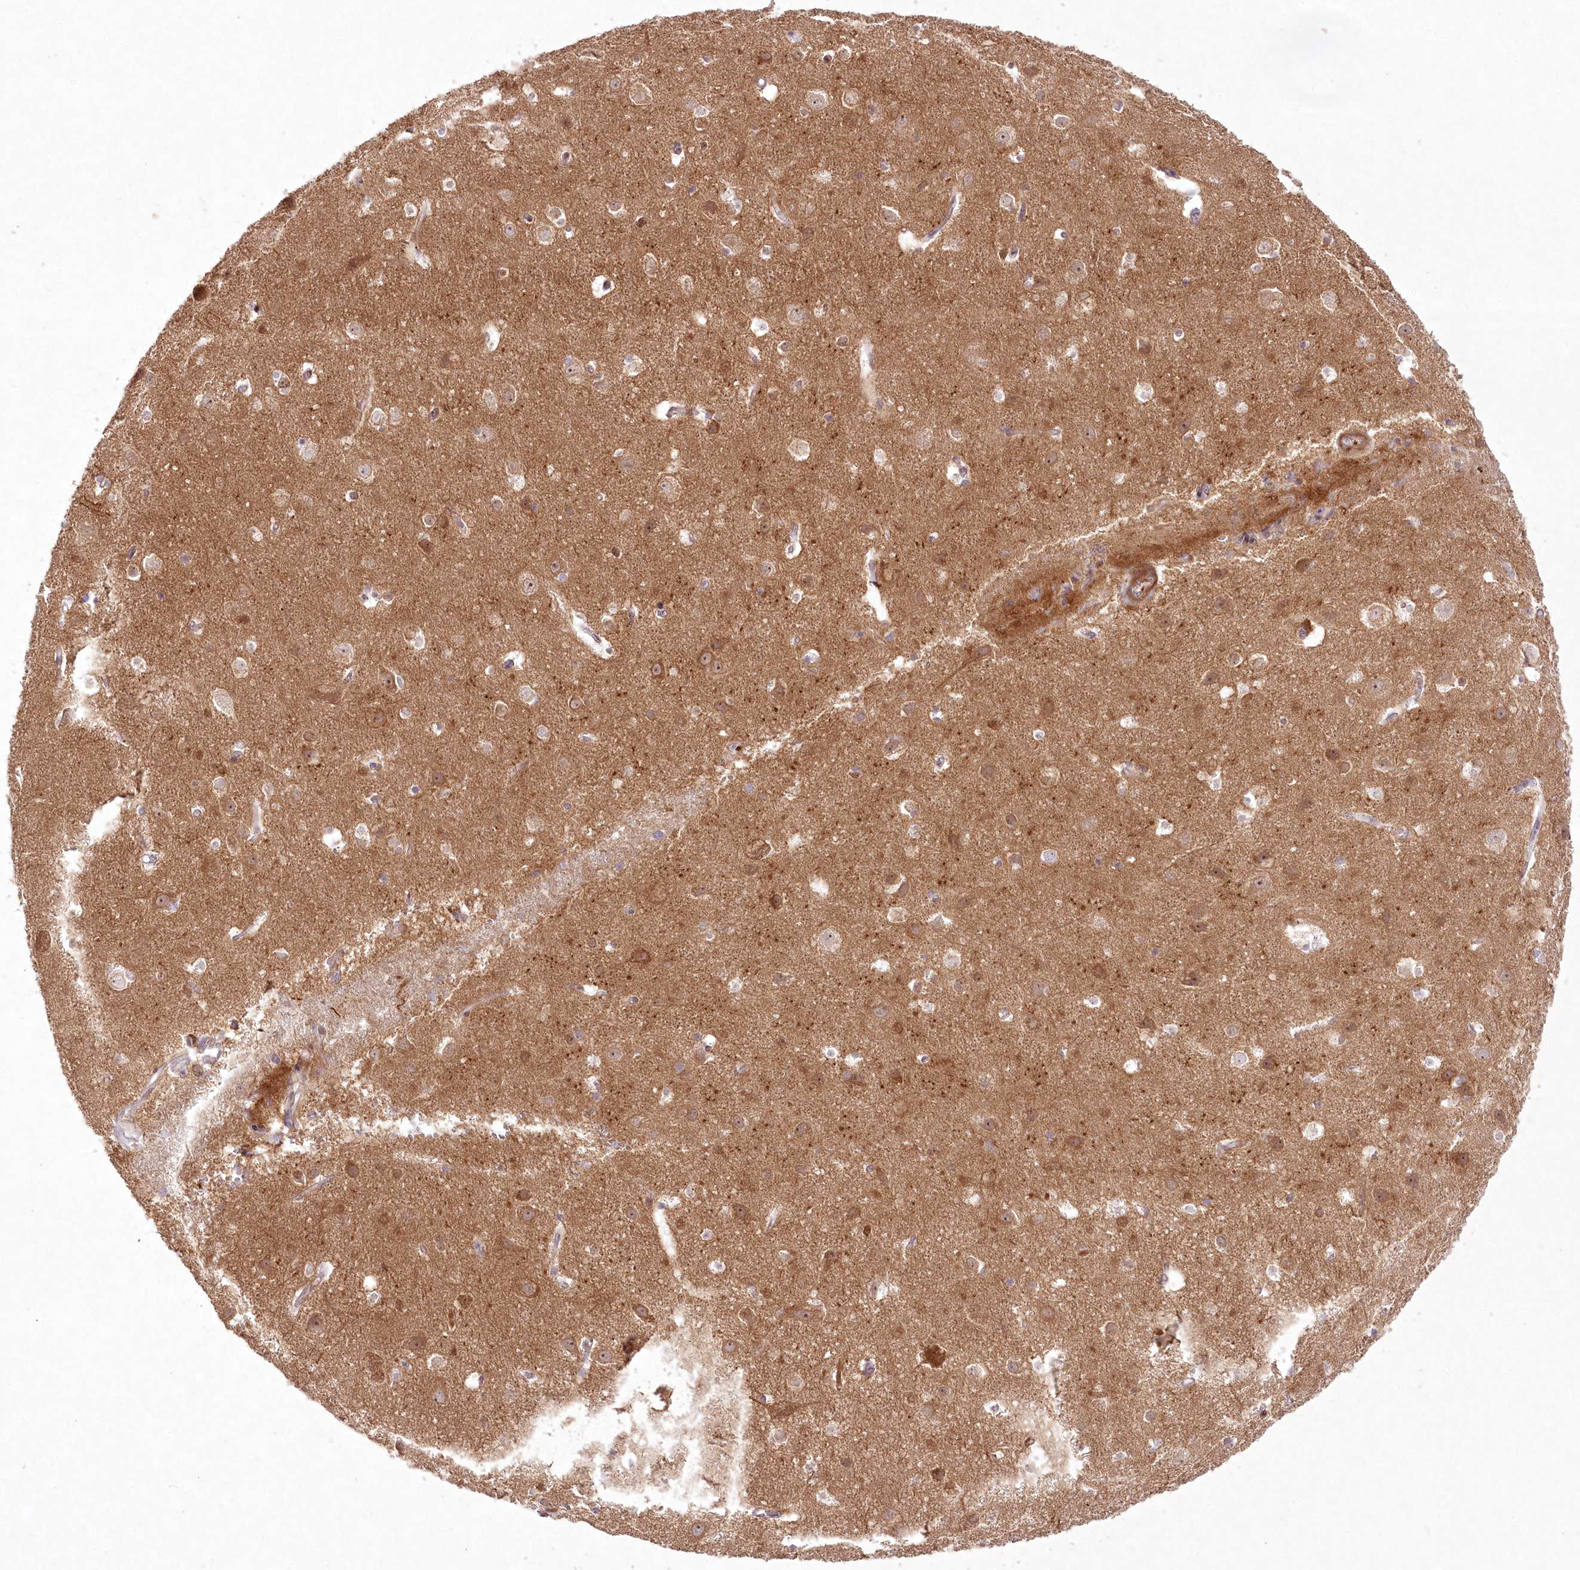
{"staining": {"intensity": "weak", "quantity": "25%-75%", "location": "cytoplasmic/membranous"}, "tissue": "cerebral cortex", "cell_type": "Endothelial cells", "image_type": "normal", "snomed": [{"axis": "morphology", "description": "Normal tissue, NOS"}, {"axis": "topography", "description": "Cerebral cortex"}], "caption": "Immunohistochemistry (DAB (3,3'-diaminobenzidine)) staining of benign cerebral cortex reveals weak cytoplasmic/membranous protein staining in approximately 25%-75% of endothelial cells.", "gene": "SH2D3A", "patient": {"sex": "male", "age": 54}}